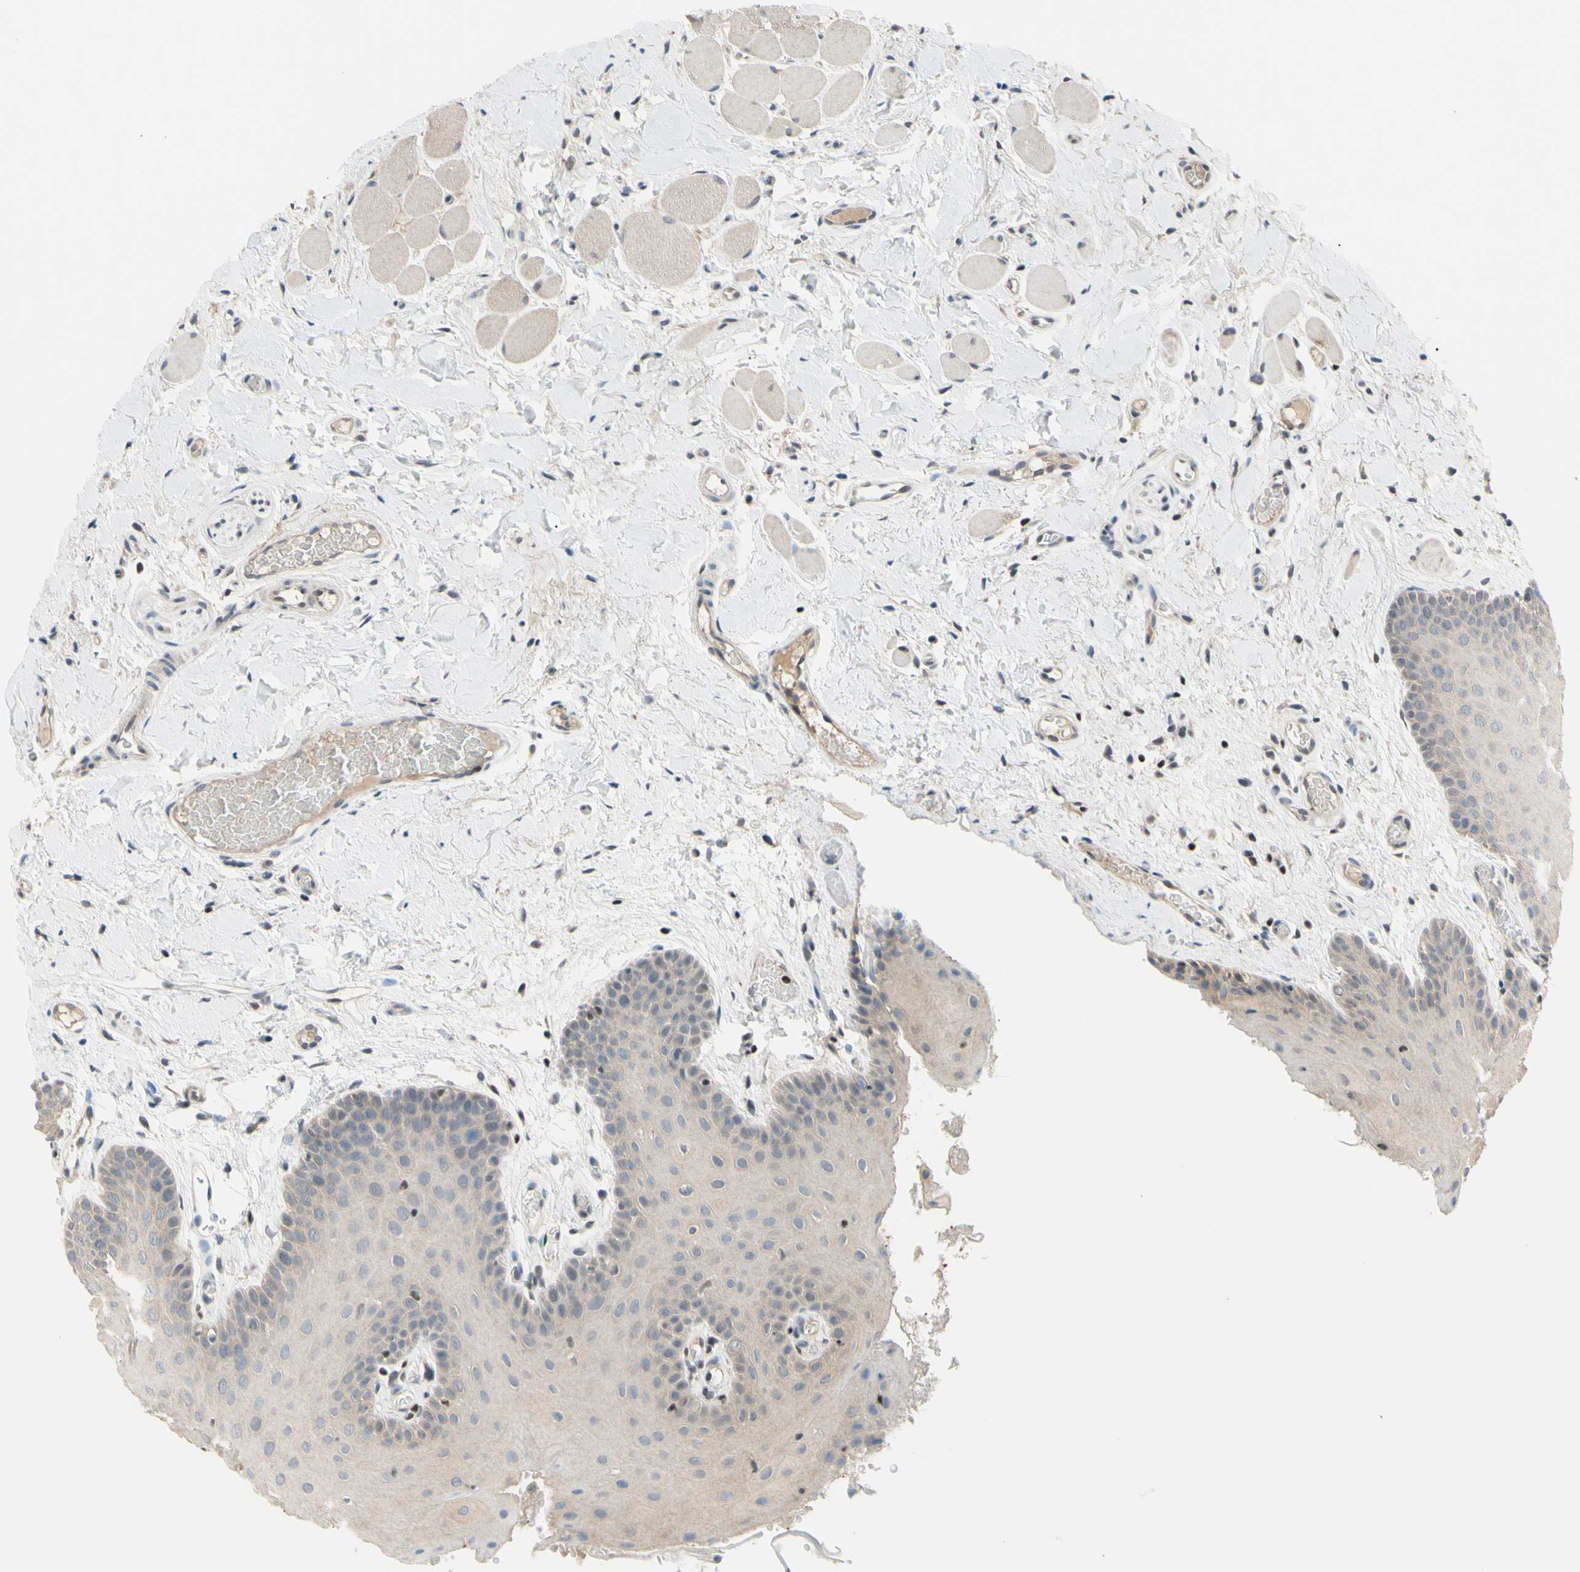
{"staining": {"intensity": "weak", "quantity": ">75%", "location": "cytoplasmic/membranous"}, "tissue": "oral mucosa", "cell_type": "Squamous epithelial cells", "image_type": "normal", "snomed": [{"axis": "morphology", "description": "Normal tissue, NOS"}, {"axis": "topography", "description": "Oral tissue"}], "caption": "Protein staining shows weak cytoplasmic/membranous expression in approximately >75% of squamous epithelial cells in unremarkable oral mucosa.", "gene": "SP4", "patient": {"sex": "male", "age": 54}}